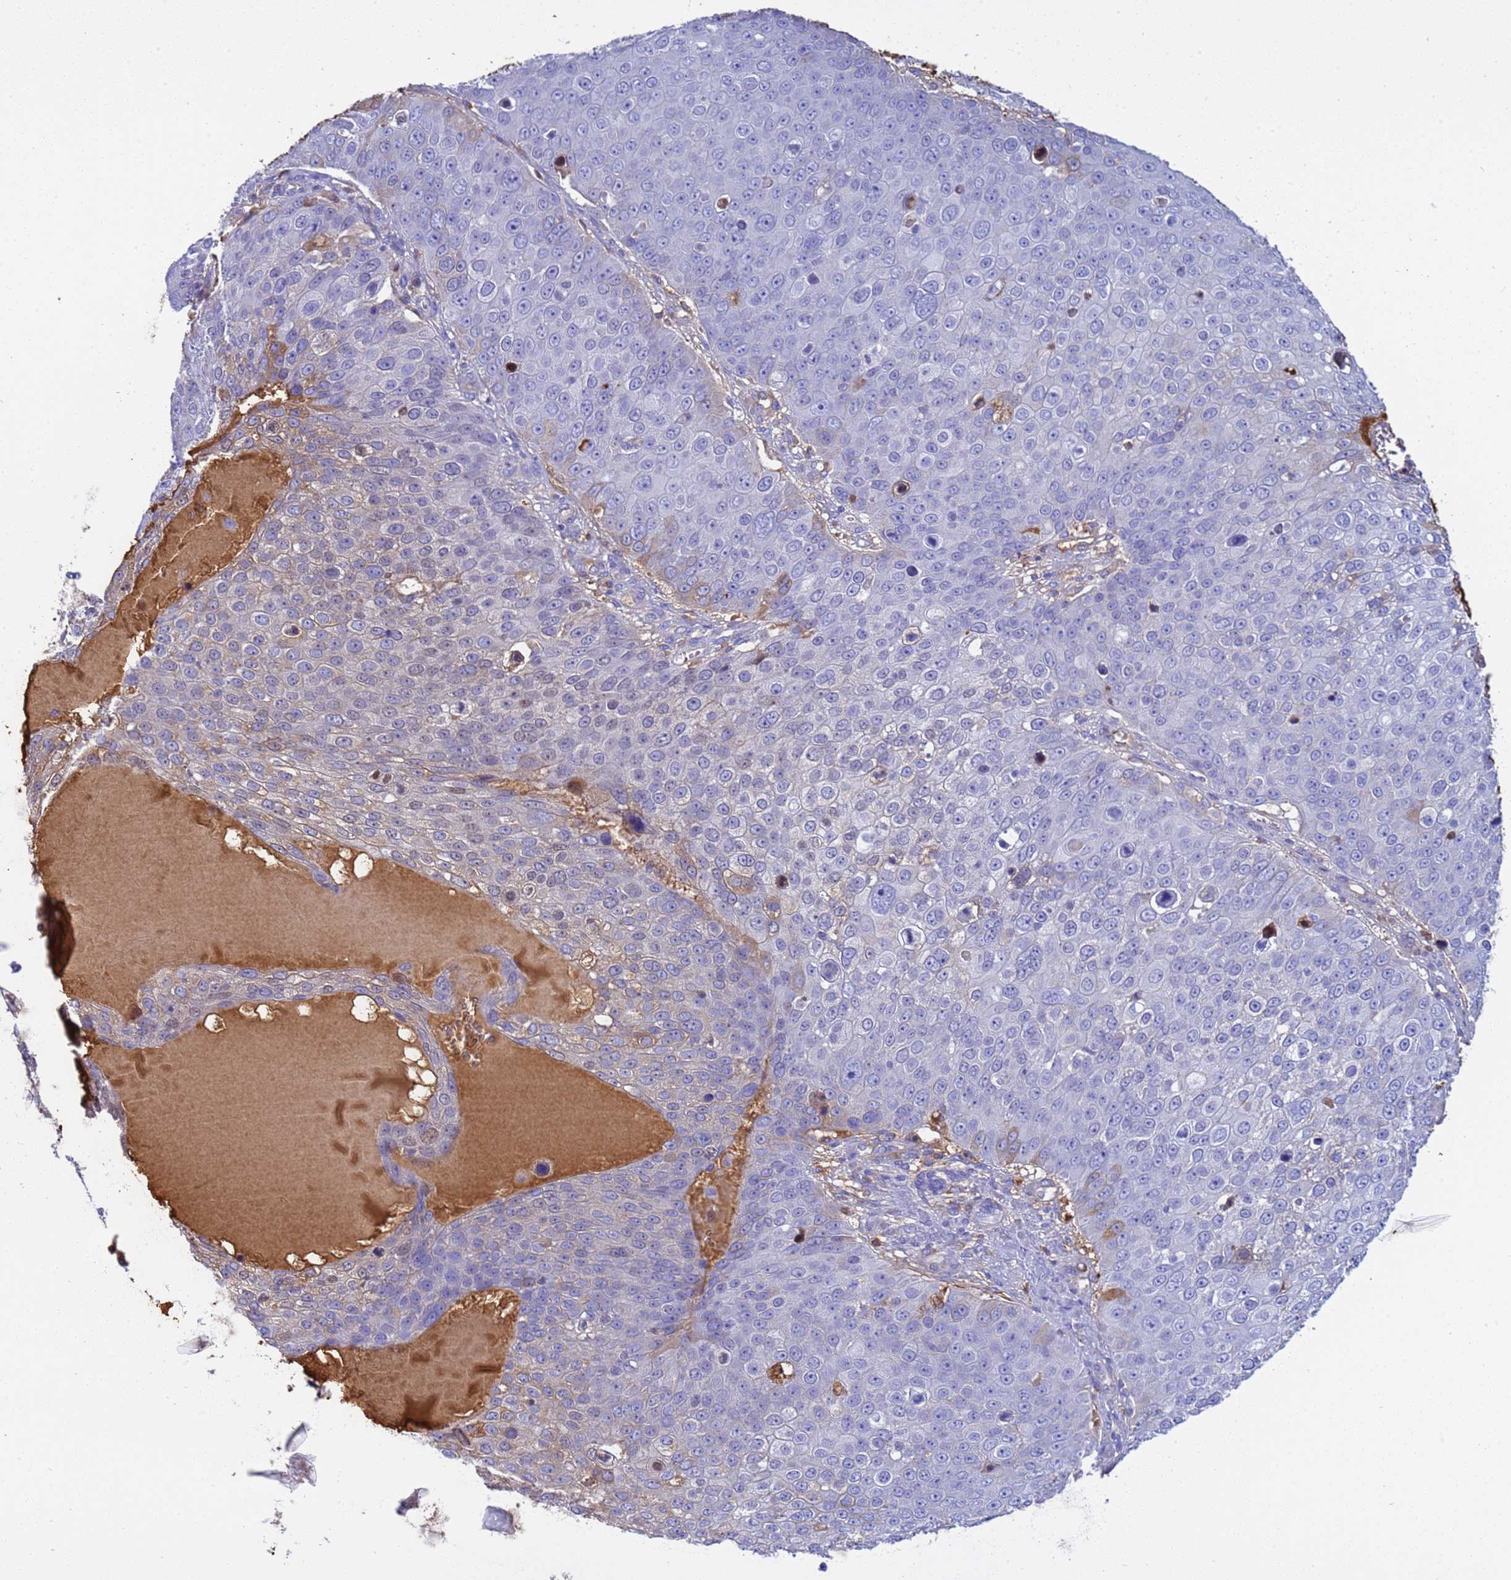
{"staining": {"intensity": "moderate", "quantity": "<25%", "location": "cytoplasmic/membranous"}, "tissue": "skin cancer", "cell_type": "Tumor cells", "image_type": "cancer", "snomed": [{"axis": "morphology", "description": "Squamous cell carcinoma, NOS"}, {"axis": "topography", "description": "Skin"}], "caption": "This histopathology image demonstrates immunohistochemistry staining of squamous cell carcinoma (skin), with low moderate cytoplasmic/membranous staining in about <25% of tumor cells.", "gene": "H1-7", "patient": {"sex": "male", "age": 71}}